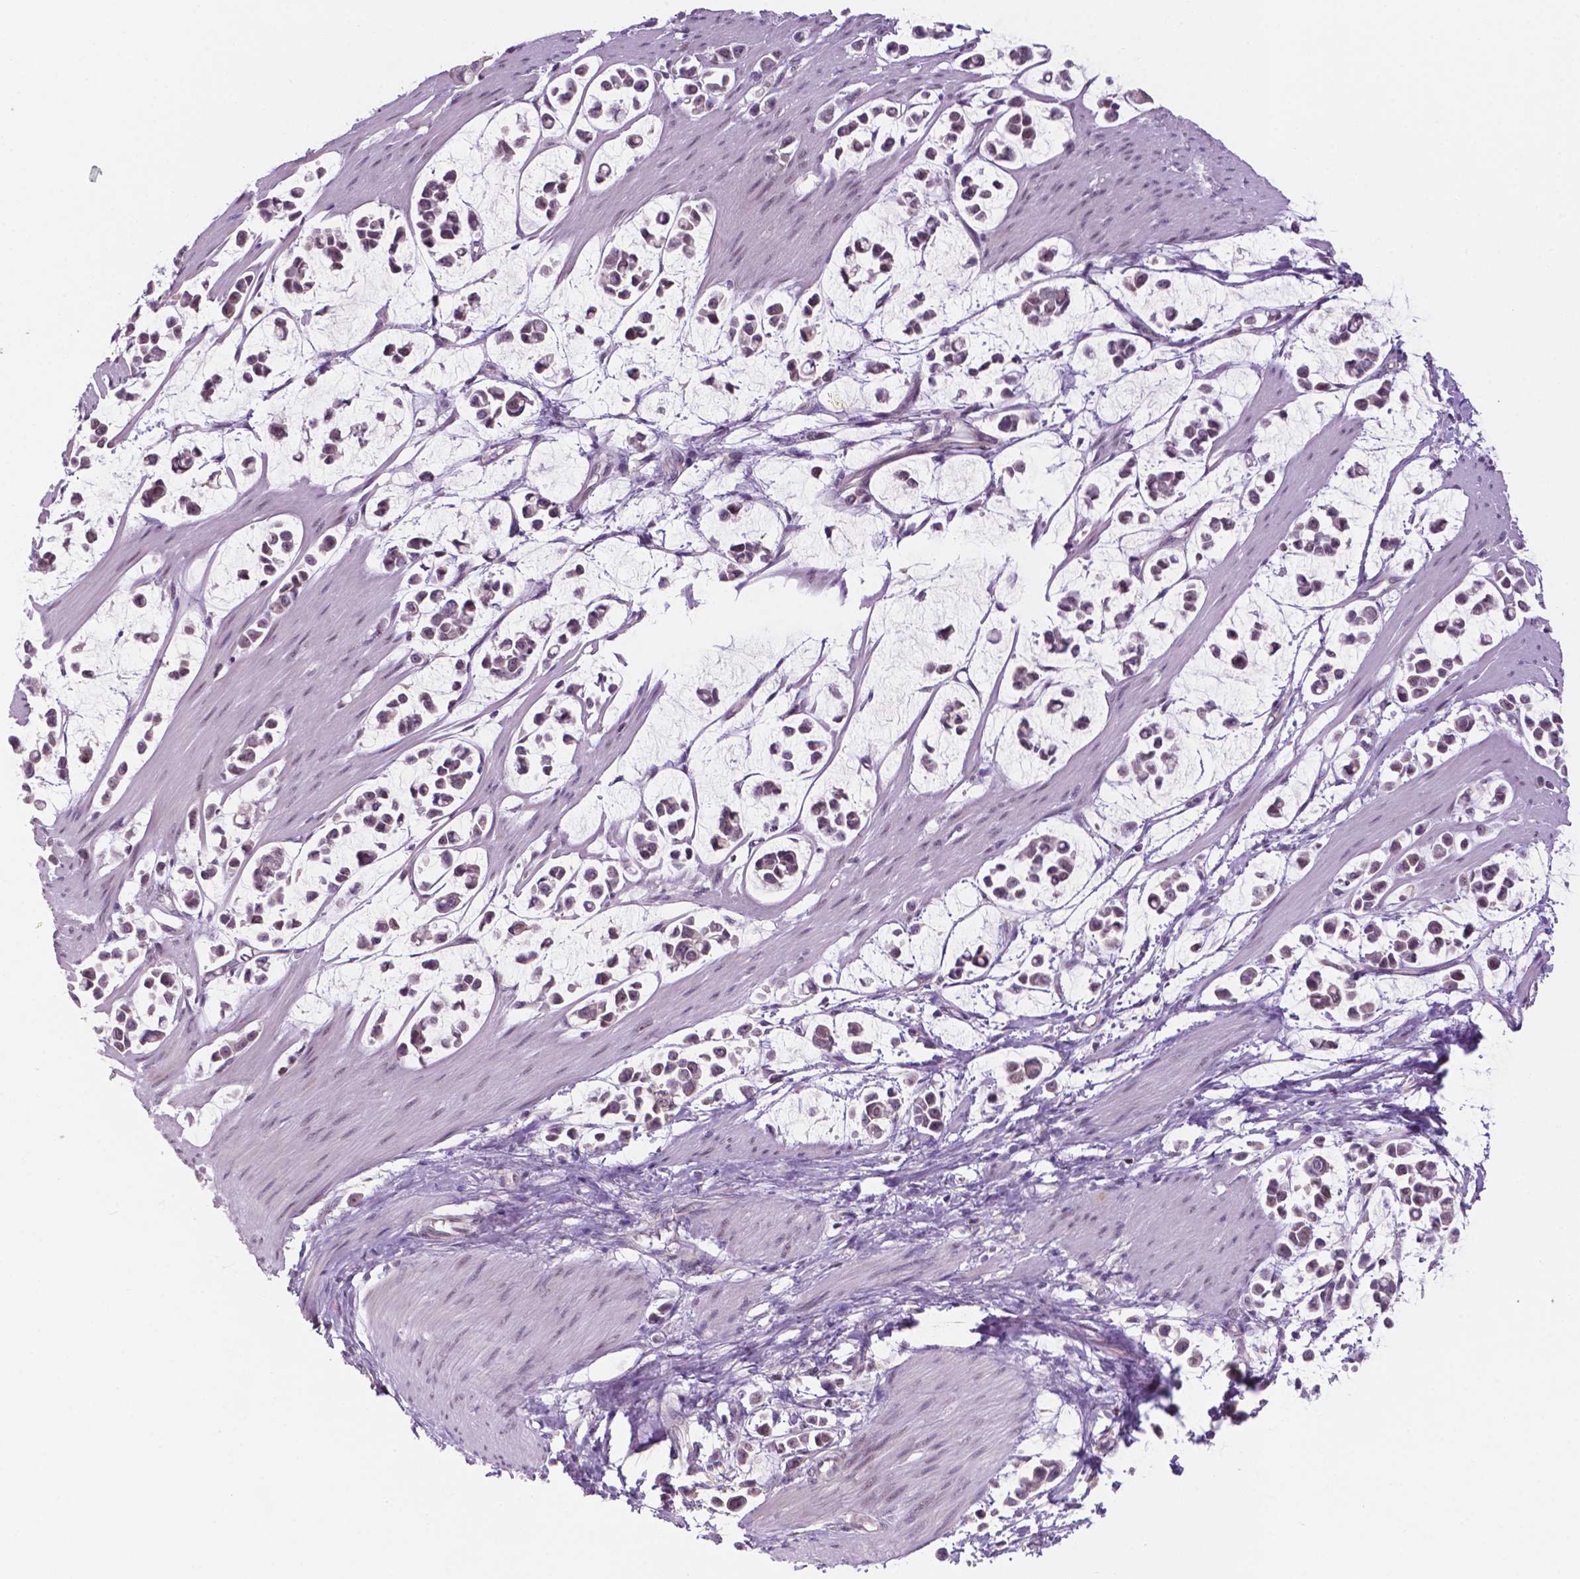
{"staining": {"intensity": "weak", "quantity": "25%-75%", "location": "nuclear"}, "tissue": "stomach cancer", "cell_type": "Tumor cells", "image_type": "cancer", "snomed": [{"axis": "morphology", "description": "Adenocarcinoma, NOS"}, {"axis": "topography", "description": "Stomach"}], "caption": "DAB immunohistochemical staining of stomach adenocarcinoma exhibits weak nuclear protein expression in about 25%-75% of tumor cells. The staining was performed using DAB (3,3'-diaminobenzidine) to visualize the protein expression in brown, while the nuclei were stained in blue with hematoxylin (Magnification: 20x).", "gene": "FAM50B", "patient": {"sex": "male", "age": 82}}